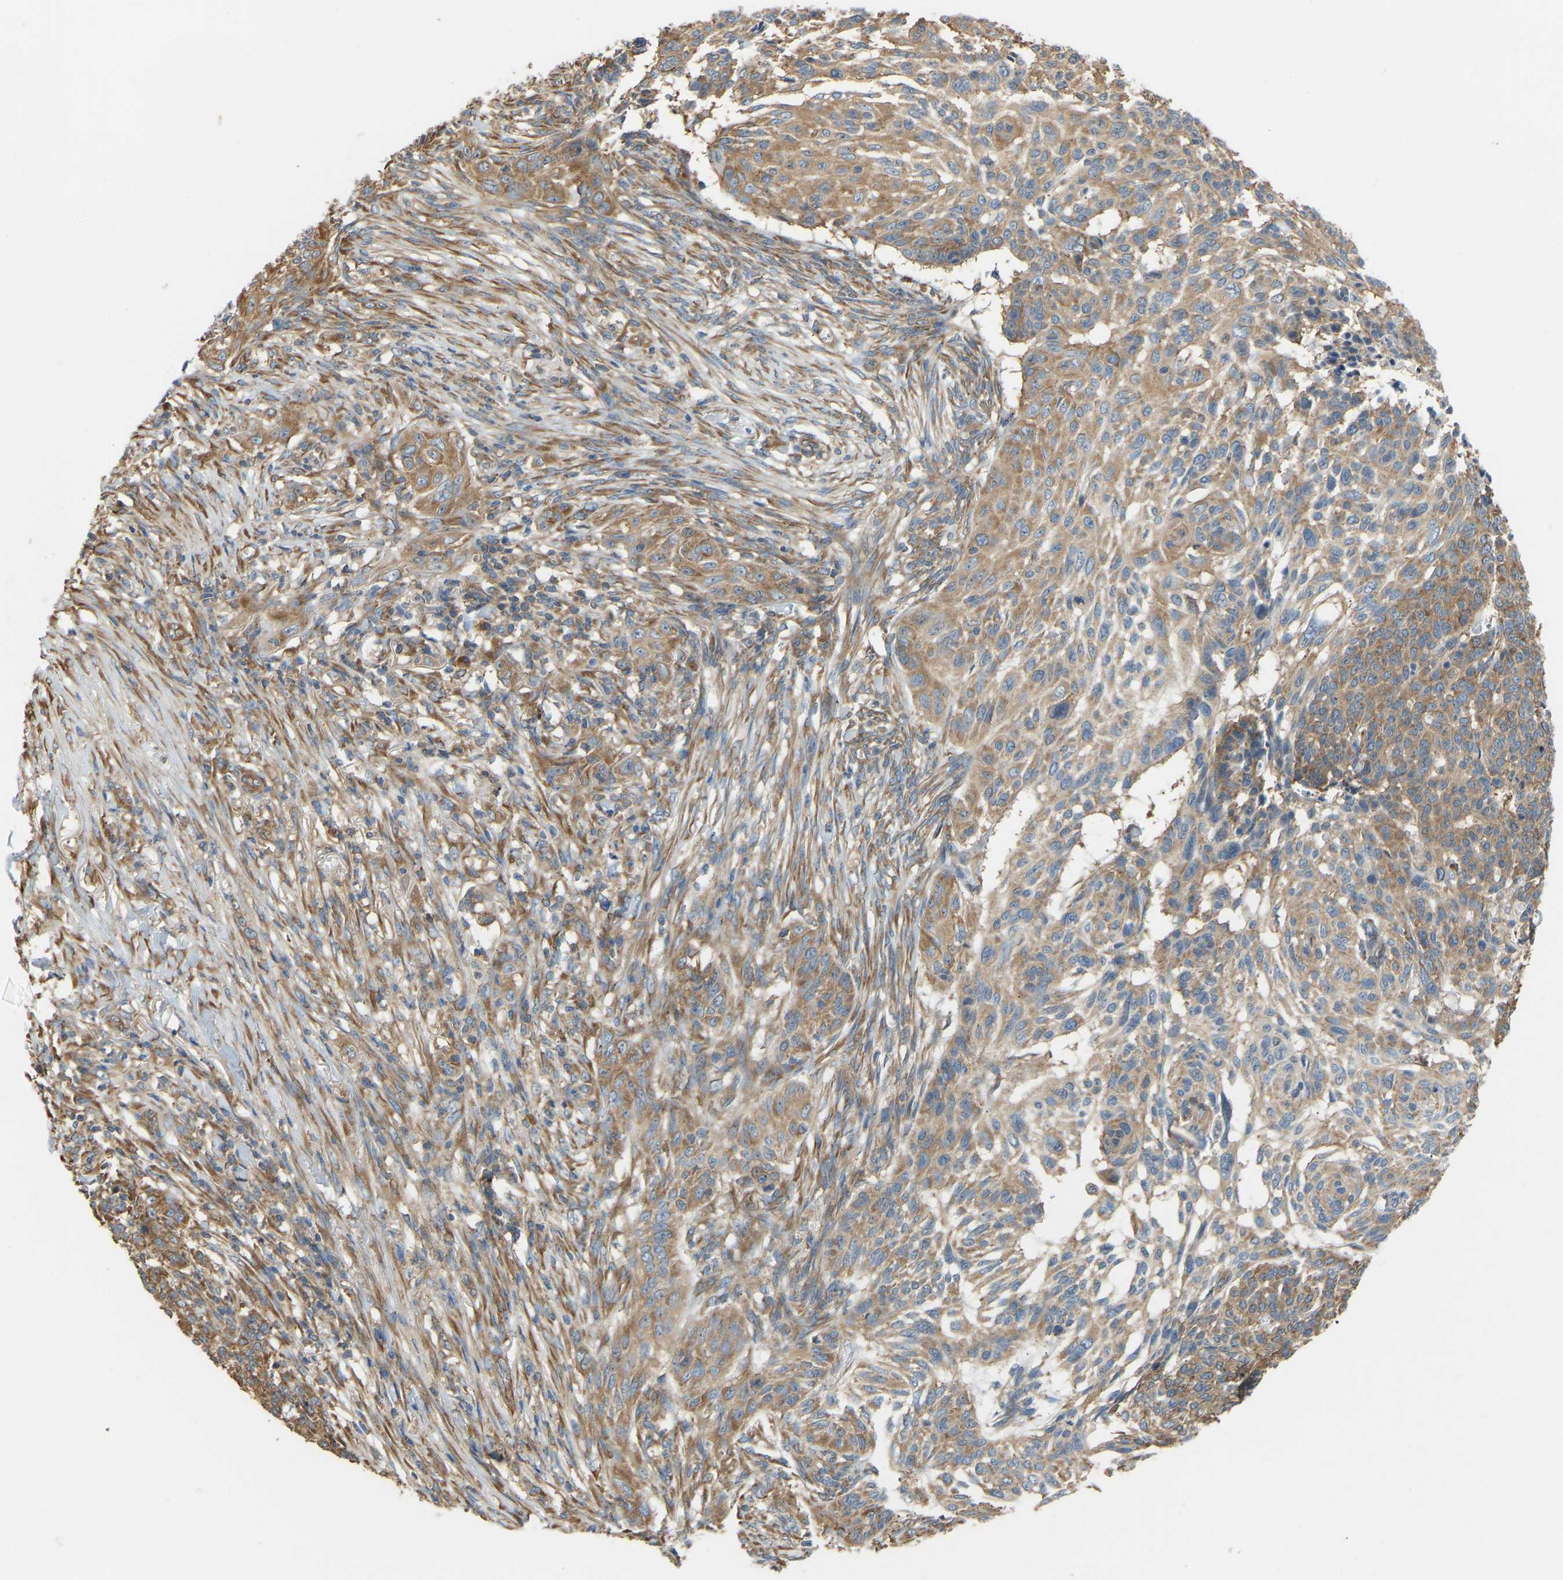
{"staining": {"intensity": "moderate", "quantity": ">75%", "location": "cytoplasmic/membranous"}, "tissue": "skin cancer", "cell_type": "Tumor cells", "image_type": "cancer", "snomed": [{"axis": "morphology", "description": "Basal cell carcinoma"}, {"axis": "topography", "description": "Skin"}], "caption": "Skin basal cell carcinoma stained for a protein (brown) exhibits moderate cytoplasmic/membranous positive positivity in approximately >75% of tumor cells.", "gene": "RPS6KB2", "patient": {"sex": "male", "age": 85}}